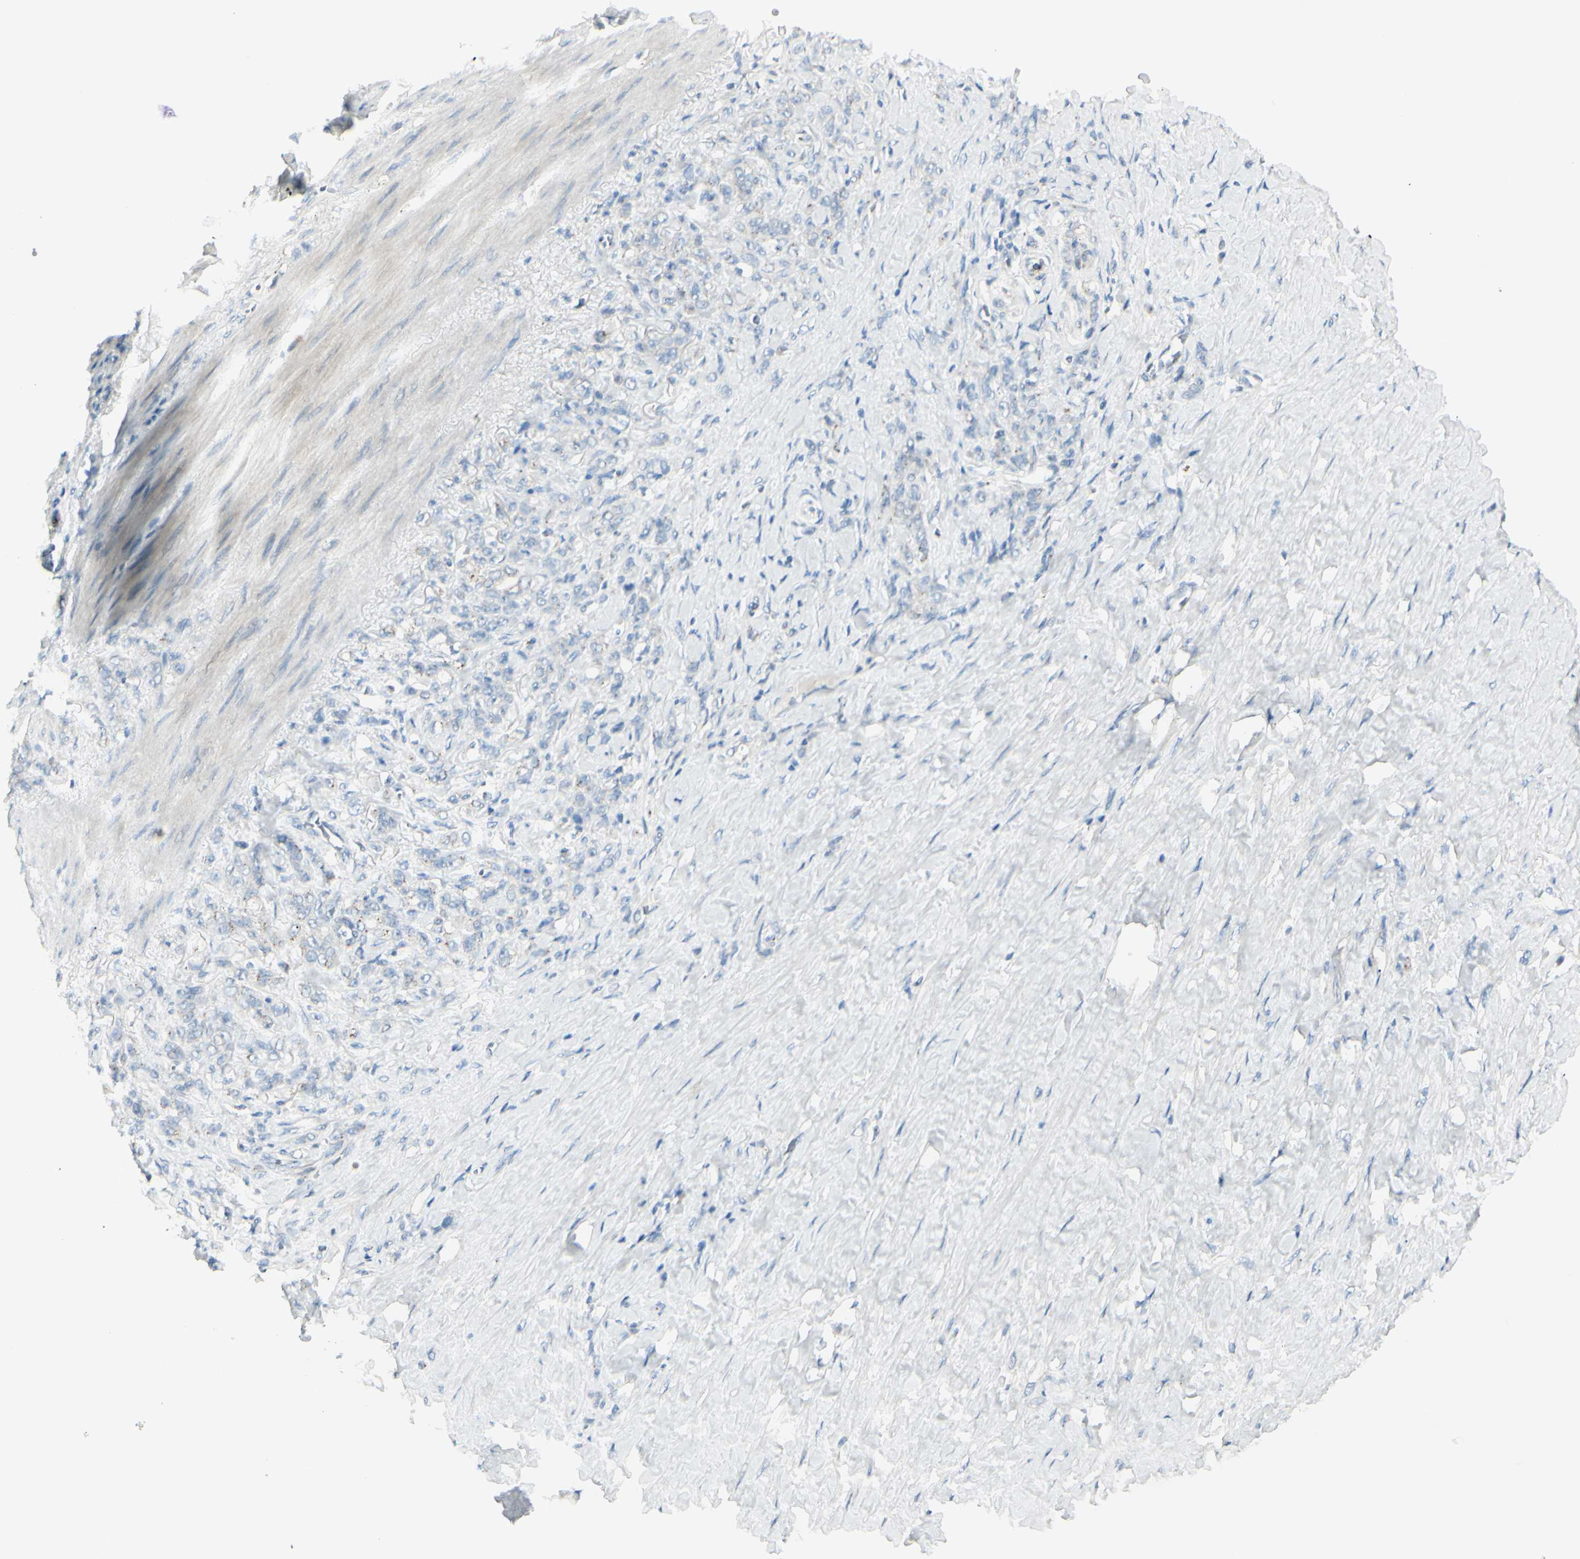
{"staining": {"intensity": "negative", "quantity": "none", "location": "none"}, "tissue": "stomach cancer", "cell_type": "Tumor cells", "image_type": "cancer", "snomed": [{"axis": "morphology", "description": "Adenocarcinoma, NOS"}, {"axis": "topography", "description": "Stomach"}], "caption": "High magnification brightfield microscopy of stomach cancer (adenocarcinoma) stained with DAB (3,3'-diaminobenzidine) (brown) and counterstained with hematoxylin (blue): tumor cells show no significant staining. The staining was performed using DAB to visualize the protein expression in brown, while the nuclei were stained in blue with hematoxylin (Magnification: 20x).", "gene": "B4GALT1", "patient": {"sex": "male", "age": 82}}